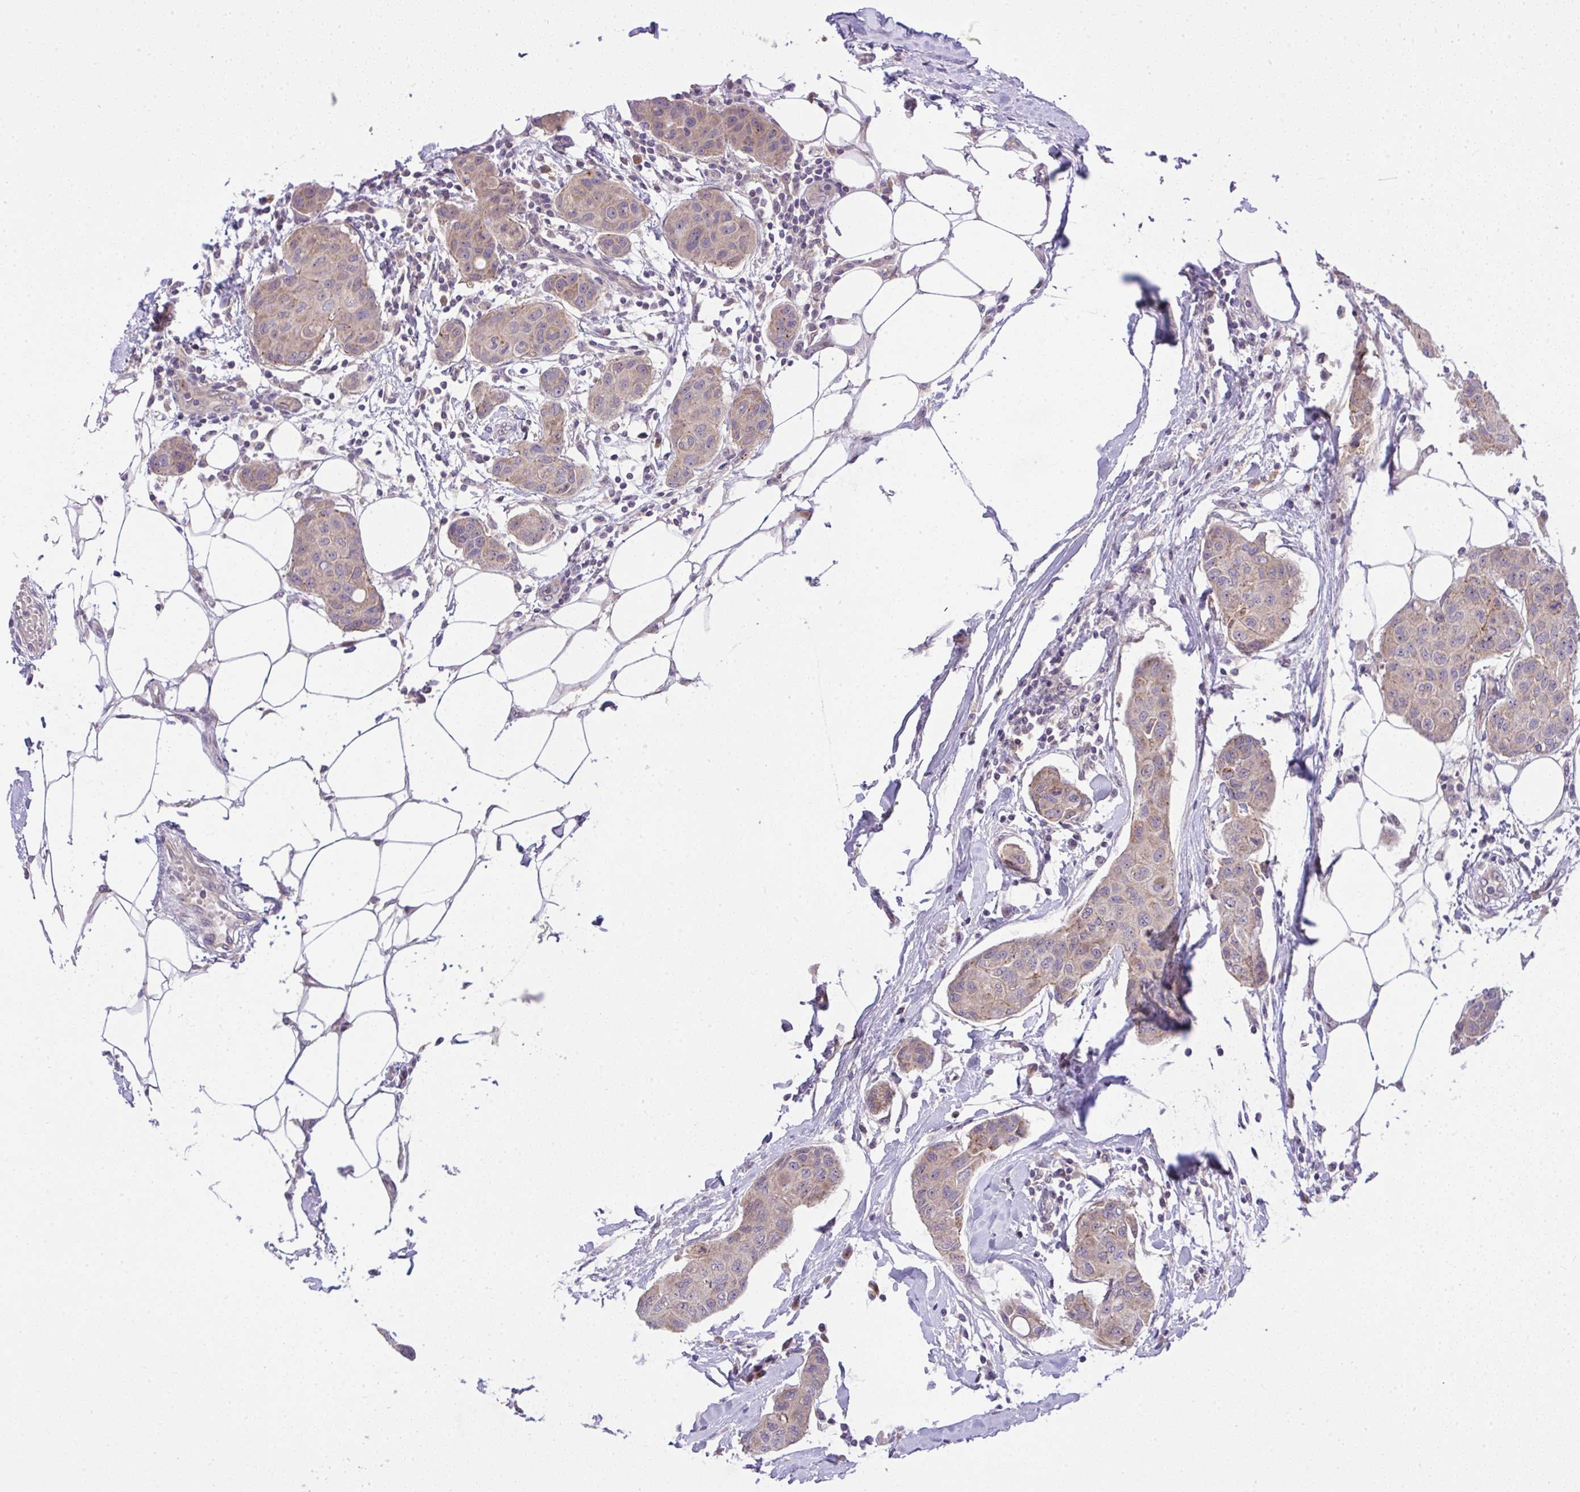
{"staining": {"intensity": "weak", "quantity": "25%-75%", "location": "cytoplasmic/membranous"}, "tissue": "breast cancer", "cell_type": "Tumor cells", "image_type": "cancer", "snomed": [{"axis": "morphology", "description": "Duct carcinoma"}, {"axis": "topography", "description": "Breast"}, {"axis": "topography", "description": "Lymph node"}], "caption": "Protein analysis of intraductal carcinoma (breast) tissue demonstrates weak cytoplasmic/membranous staining in about 25%-75% of tumor cells.", "gene": "CHIA", "patient": {"sex": "female", "age": 80}}